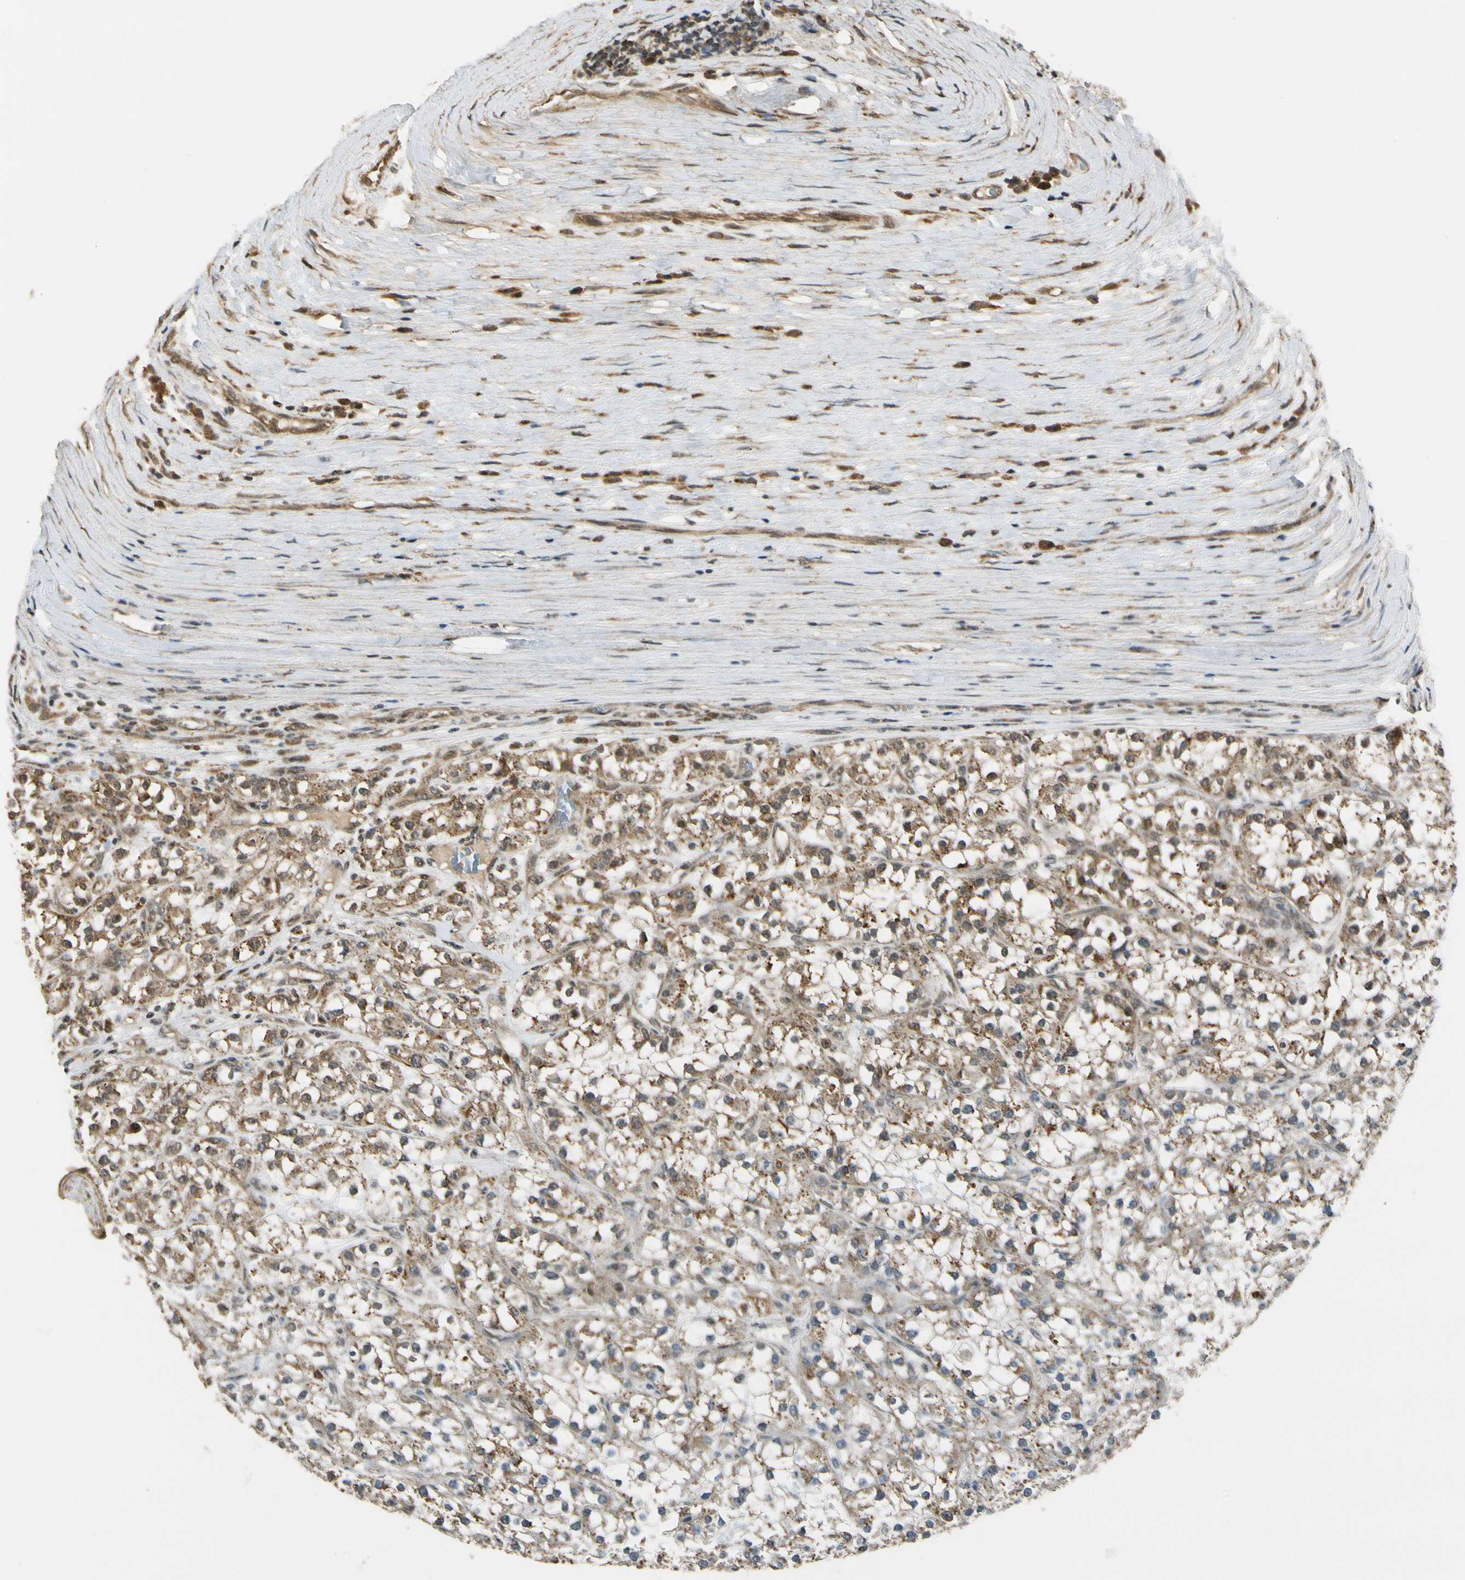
{"staining": {"intensity": "moderate", "quantity": ">75%", "location": "cytoplasmic/membranous"}, "tissue": "renal cancer", "cell_type": "Tumor cells", "image_type": "cancer", "snomed": [{"axis": "morphology", "description": "Adenocarcinoma, NOS"}, {"axis": "topography", "description": "Kidney"}], "caption": "An immunohistochemistry histopathology image of neoplastic tissue is shown. Protein staining in brown highlights moderate cytoplasmic/membranous positivity in adenocarcinoma (renal) within tumor cells. The protein is shown in brown color, while the nuclei are stained blue.", "gene": "LAMTOR1", "patient": {"sex": "female", "age": 52}}